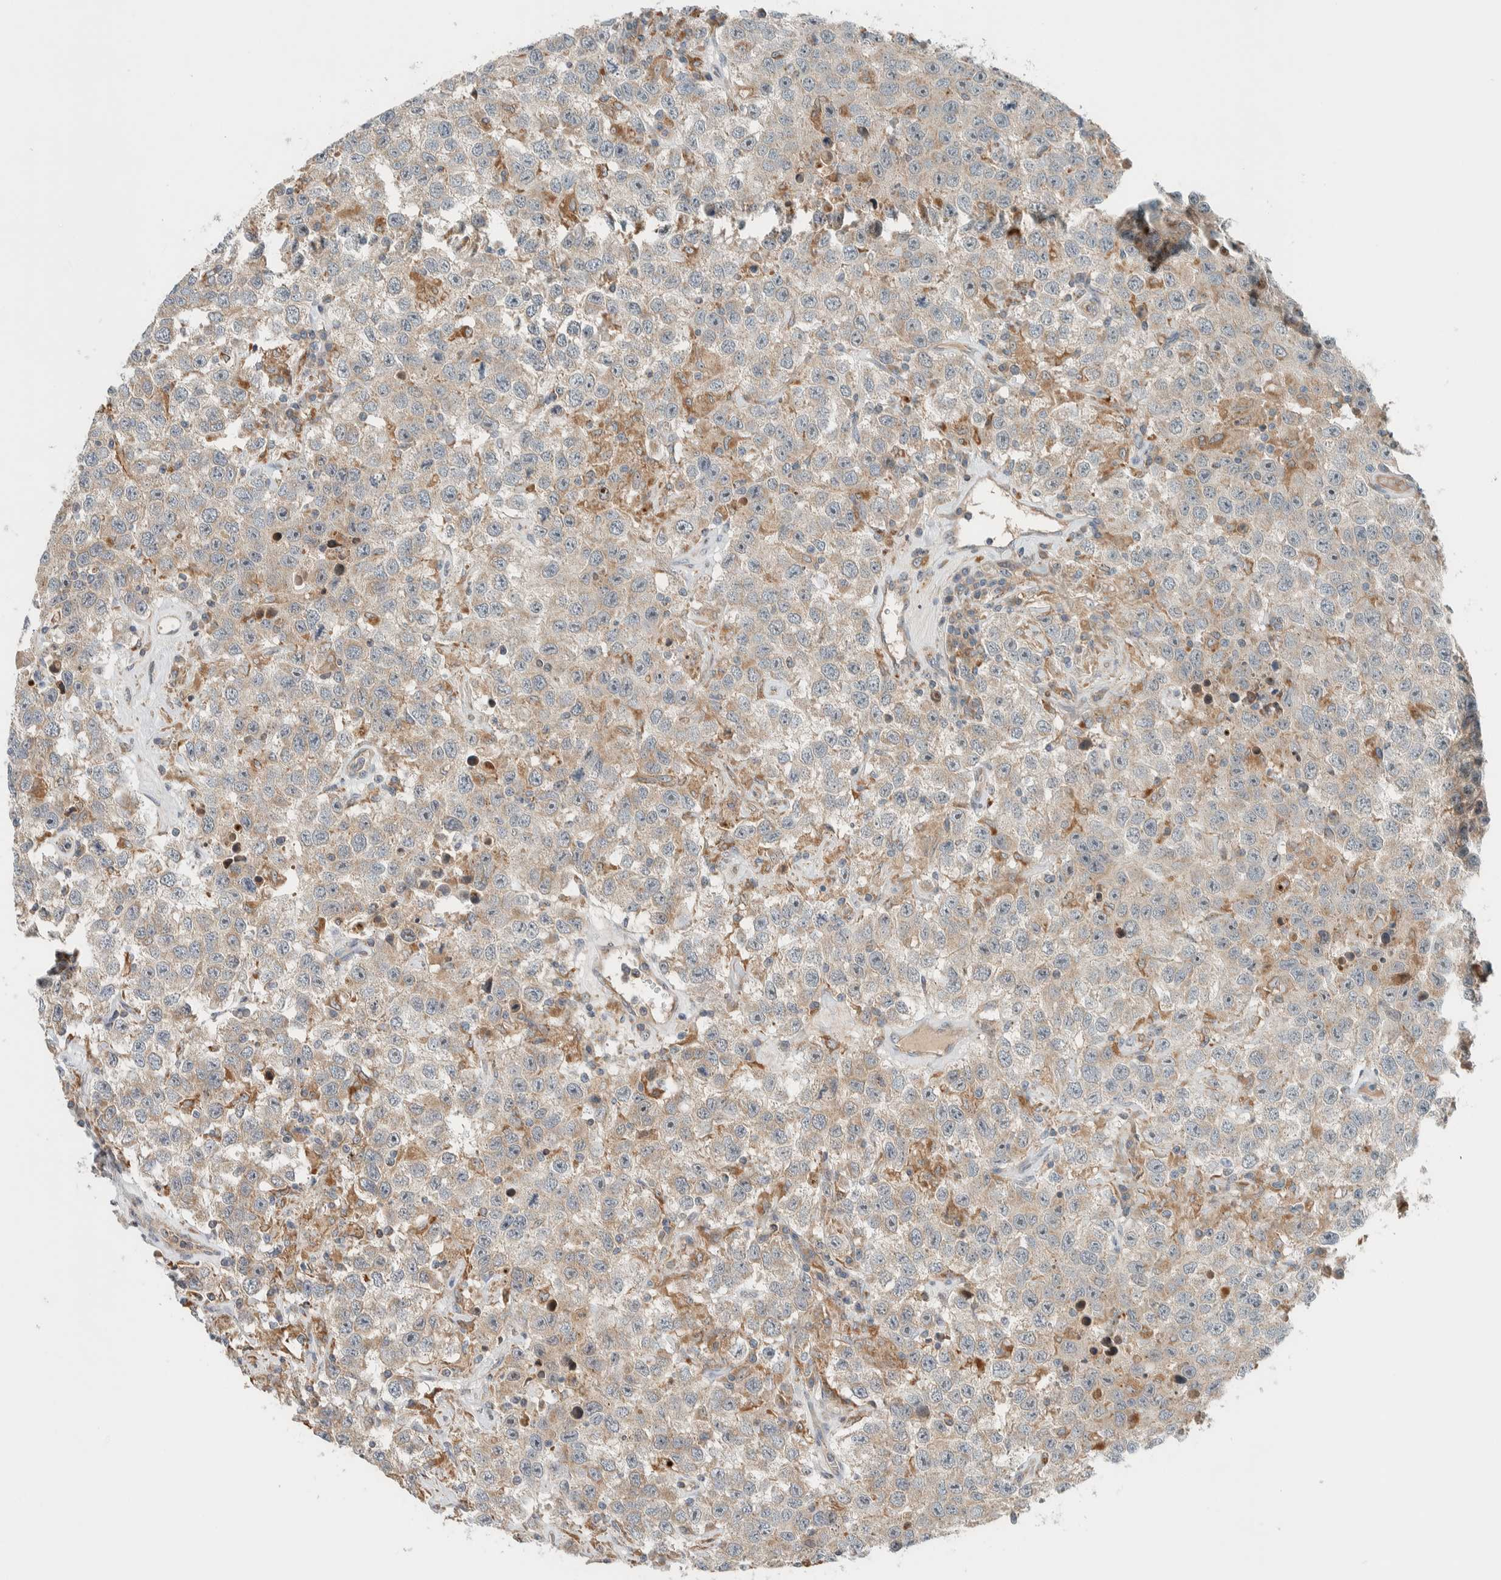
{"staining": {"intensity": "weak", "quantity": ">75%", "location": "cytoplasmic/membranous"}, "tissue": "testis cancer", "cell_type": "Tumor cells", "image_type": "cancer", "snomed": [{"axis": "morphology", "description": "Seminoma, NOS"}, {"axis": "topography", "description": "Testis"}], "caption": "Protein staining of seminoma (testis) tissue shows weak cytoplasmic/membranous positivity in approximately >75% of tumor cells.", "gene": "SLFN12L", "patient": {"sex": "male", "age": 41}}